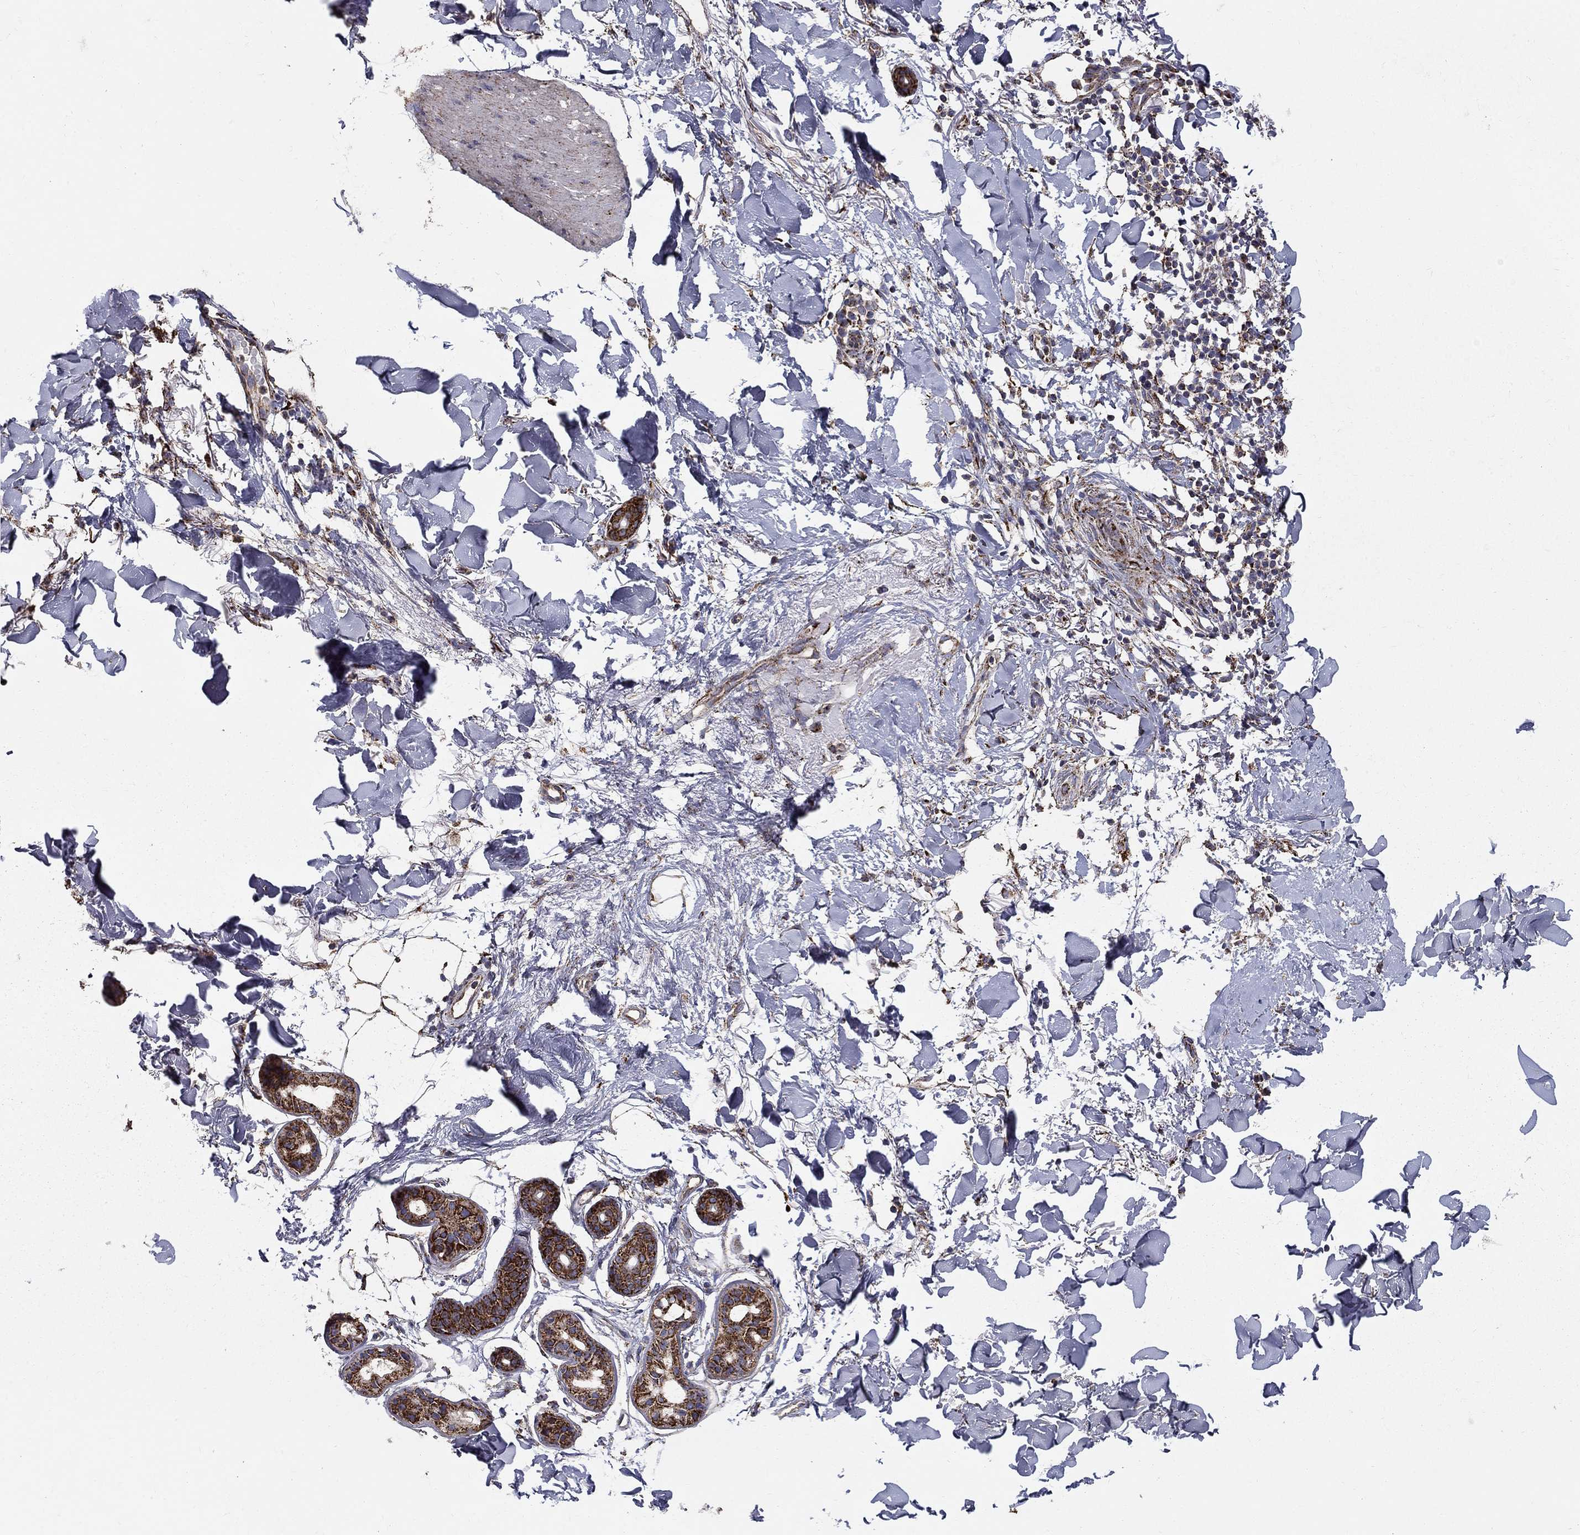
{"staining": {"intensity": "strong", "quantity": ">75%", "location": "cytoplasmic/membranous"}, "tissue": "skin cancer", "cell_type": "Tumor cells", "image_type": "cancer", "snomed": [{"axis": "morphology", "description": "Normal tissue, NOS"}, {"axis": "morphology", "description": "Basal cell carcinoma"}, {"axis": "topography", "description": "Skin"}], "caption": "Immunohistochemistry micrograph of neoplastic tissue: skin cancer stained using immunohistochemistry (IHC) shows high levels of strong protein expression localized specifically in the cytoplasmic/membranous of tumor cells, appearing as a cytoplasmic/membranous brown color.", "gene": "GCSH", "patient": {"sex": "male", "age": 84}}